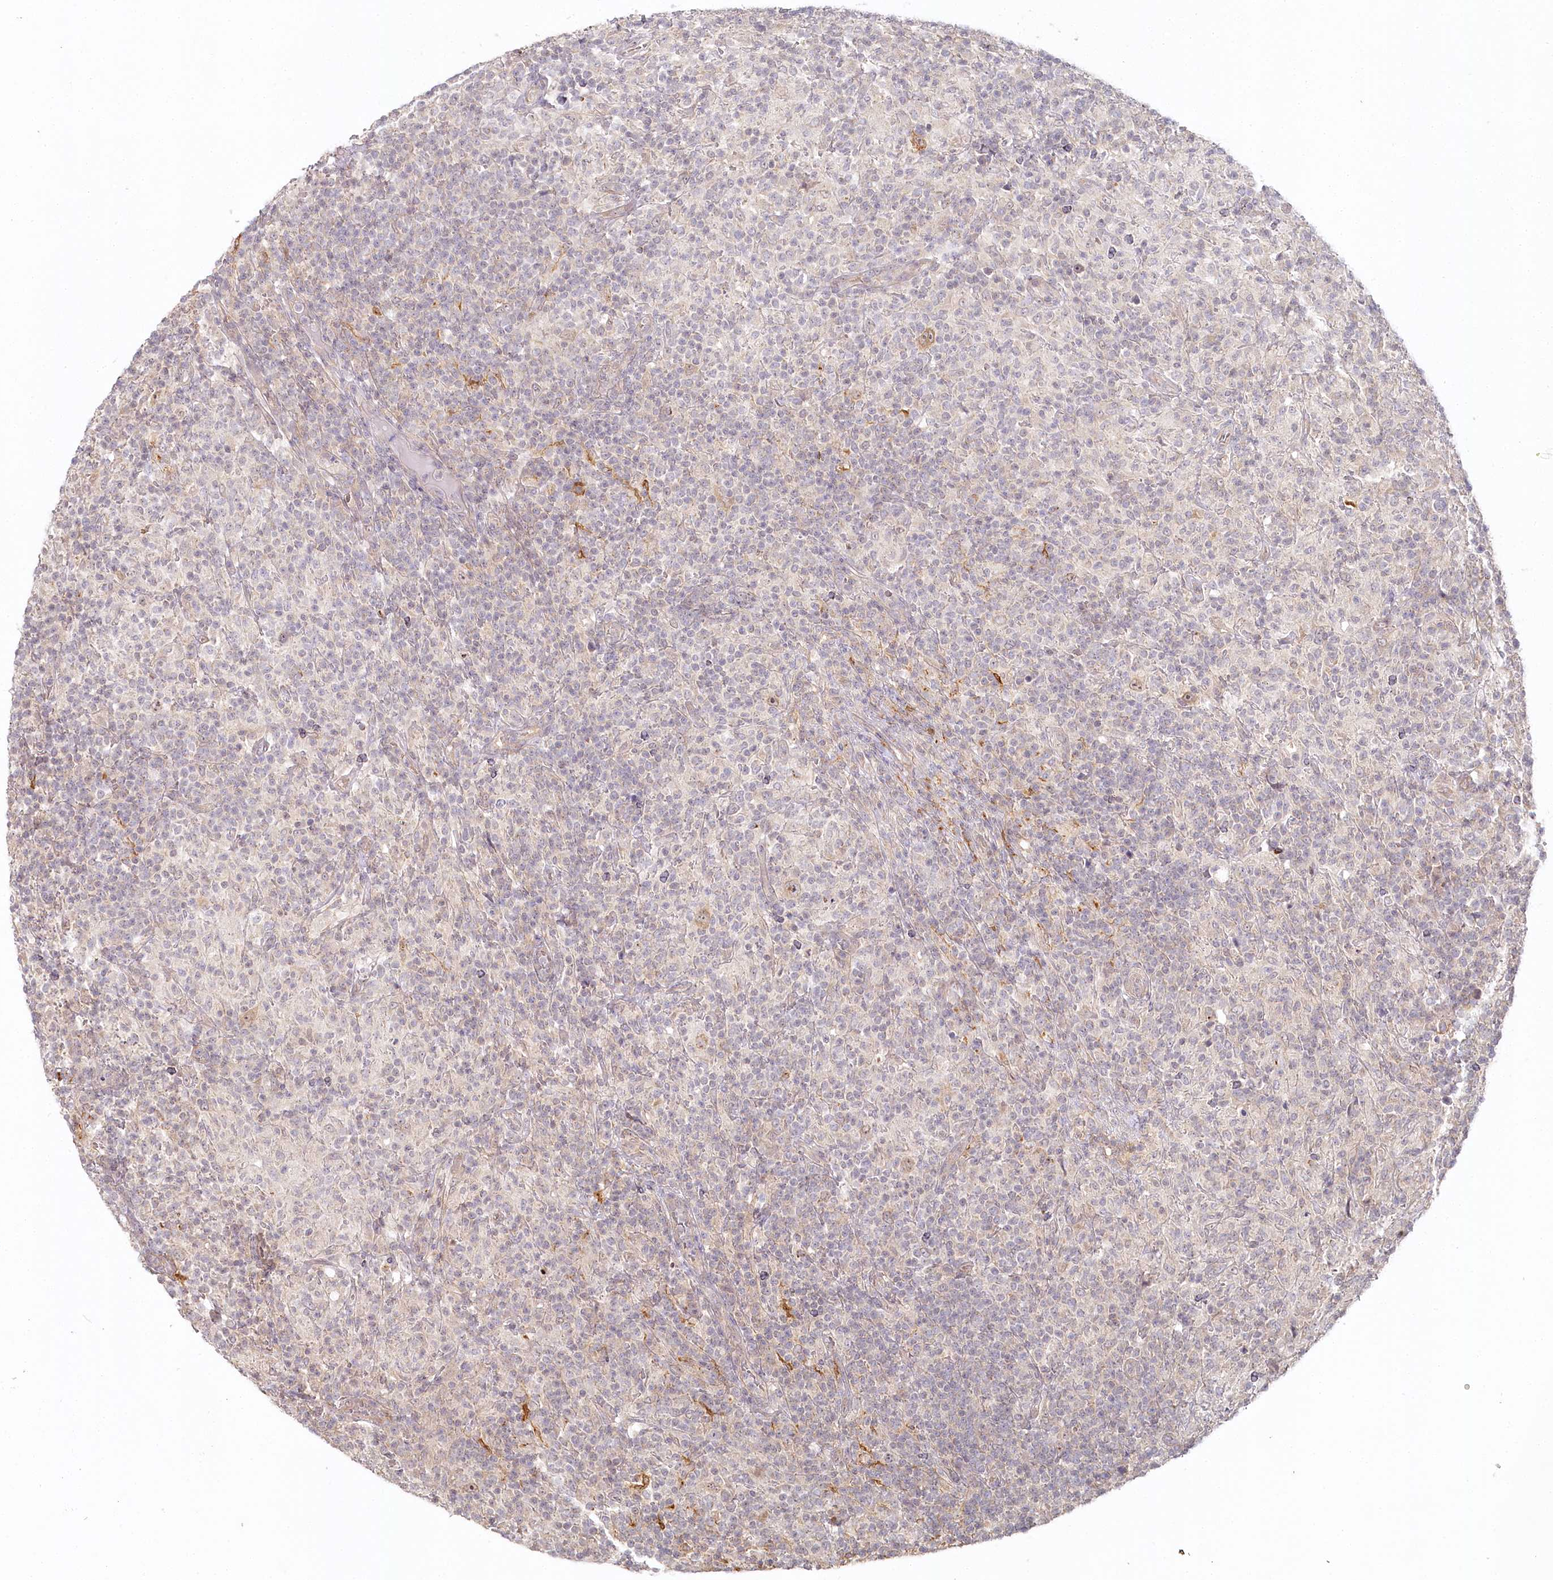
{"staining": {"intensity": "negative", "quantity": "none", "location": "none"}, "tissue": "lymphoma", "cell_type": "Tumor cells", "image_type": "cancer", "snomed": [{"axis": "morphology", "description": "Hodgkin's disease, NOS"}, {"axis": "topography", "description": "Lymph node"}], "caption": "Immunohistochemistry (IHC) of Hodgkin's disease demonstrates no positivity in tumor cells.", "gene": "AAMDC", "patient": {"sex": "male", "age": 70}}